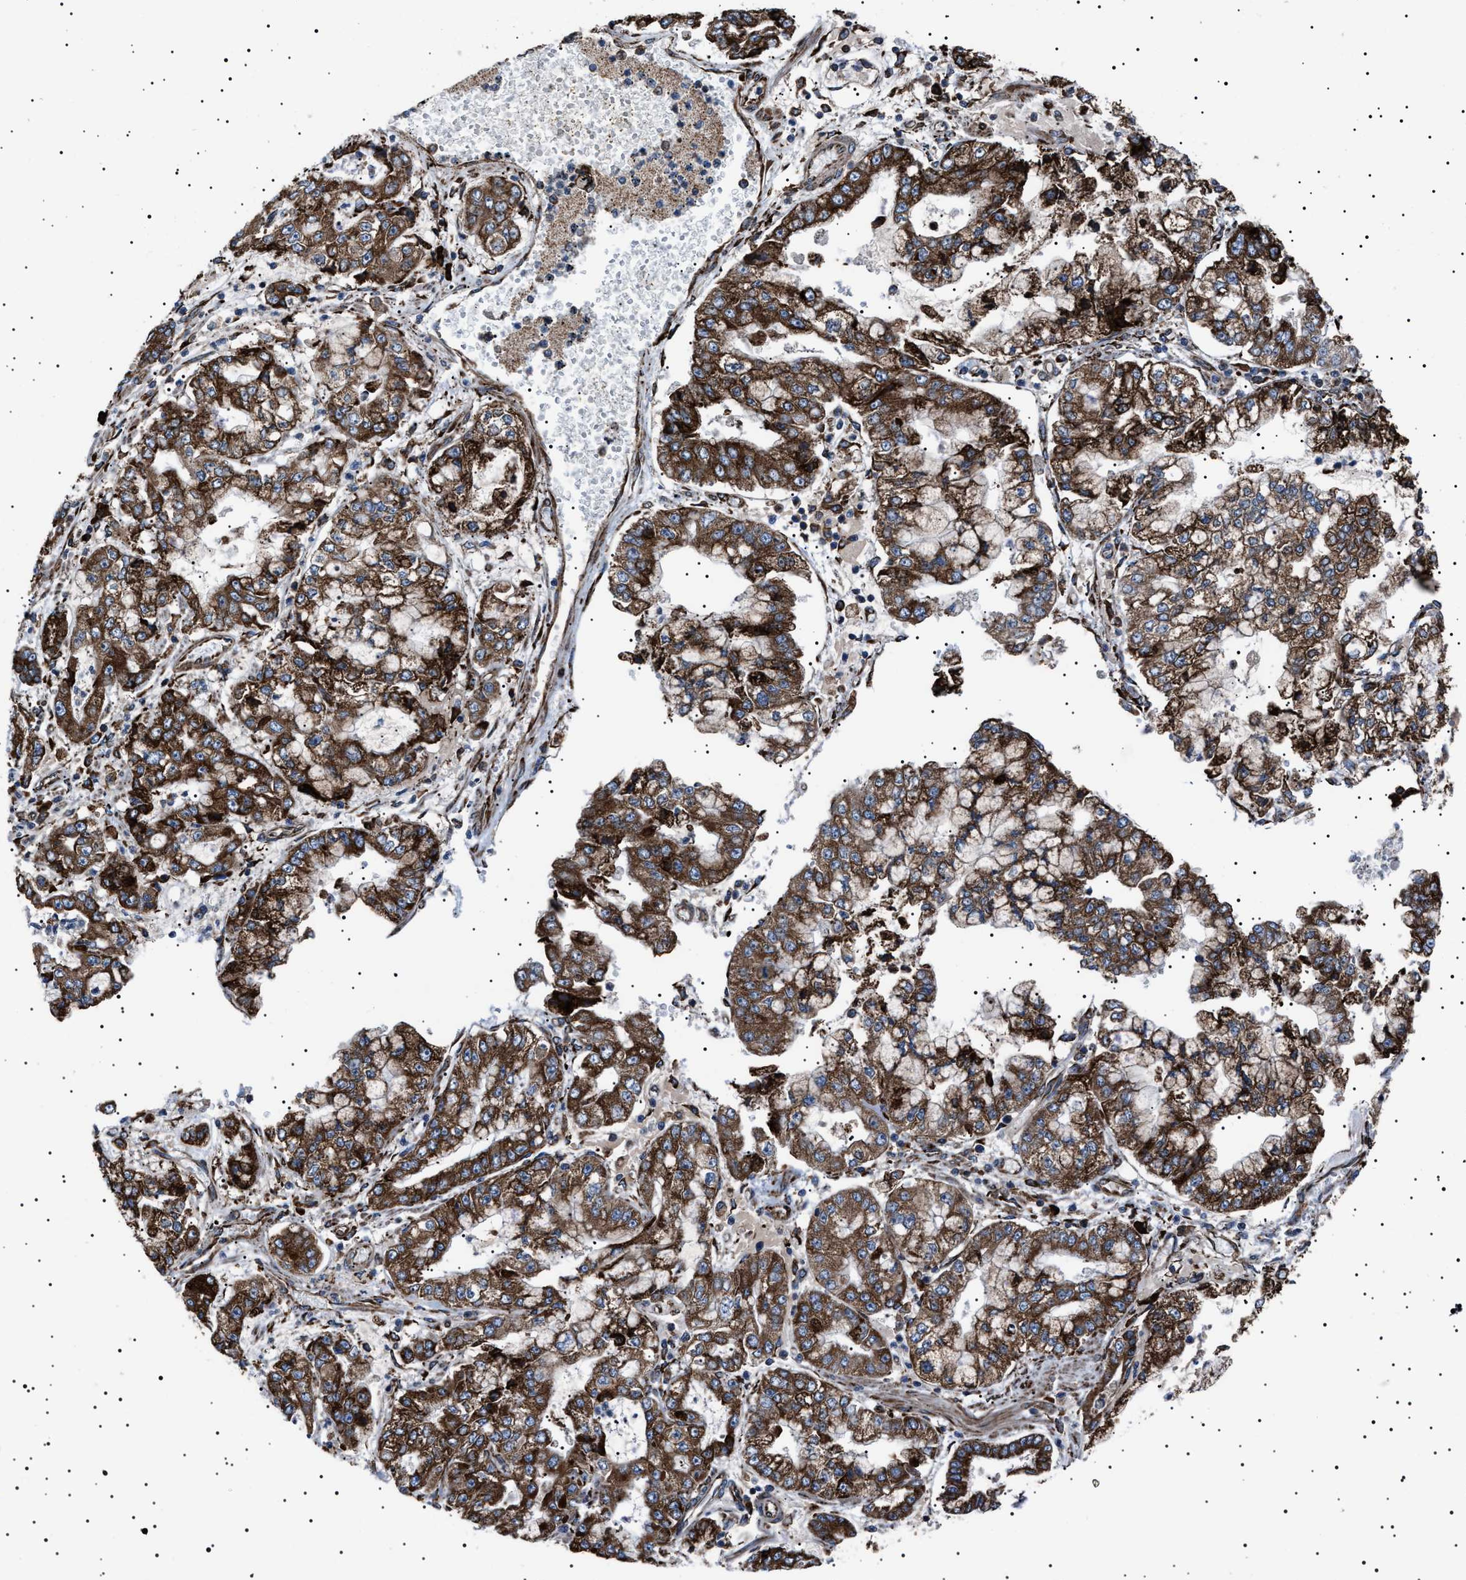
{"staining": {"intensity": "strong", "quantity": ">75%", "location": "cytoplasmic/membranous"}, "tissue": "stomach cancer", "cell_type": "Tumor cells", "image_type": "cancer", "snomed": [{"axis": "morphology", "description": "Adenocarcinoma, NOS"}, {"axis": "topography", "description": "Stomach"}], "caption": "IHC micrograph of stomach cancer (adenocarcinoma) stained for a protein (brown), which reveals high levels of strong cytoplasmic/membranous expression in about >75% of tumor cells.", "gene": "TOP1MT", "patient": {"sex": "male", "age": 76}}